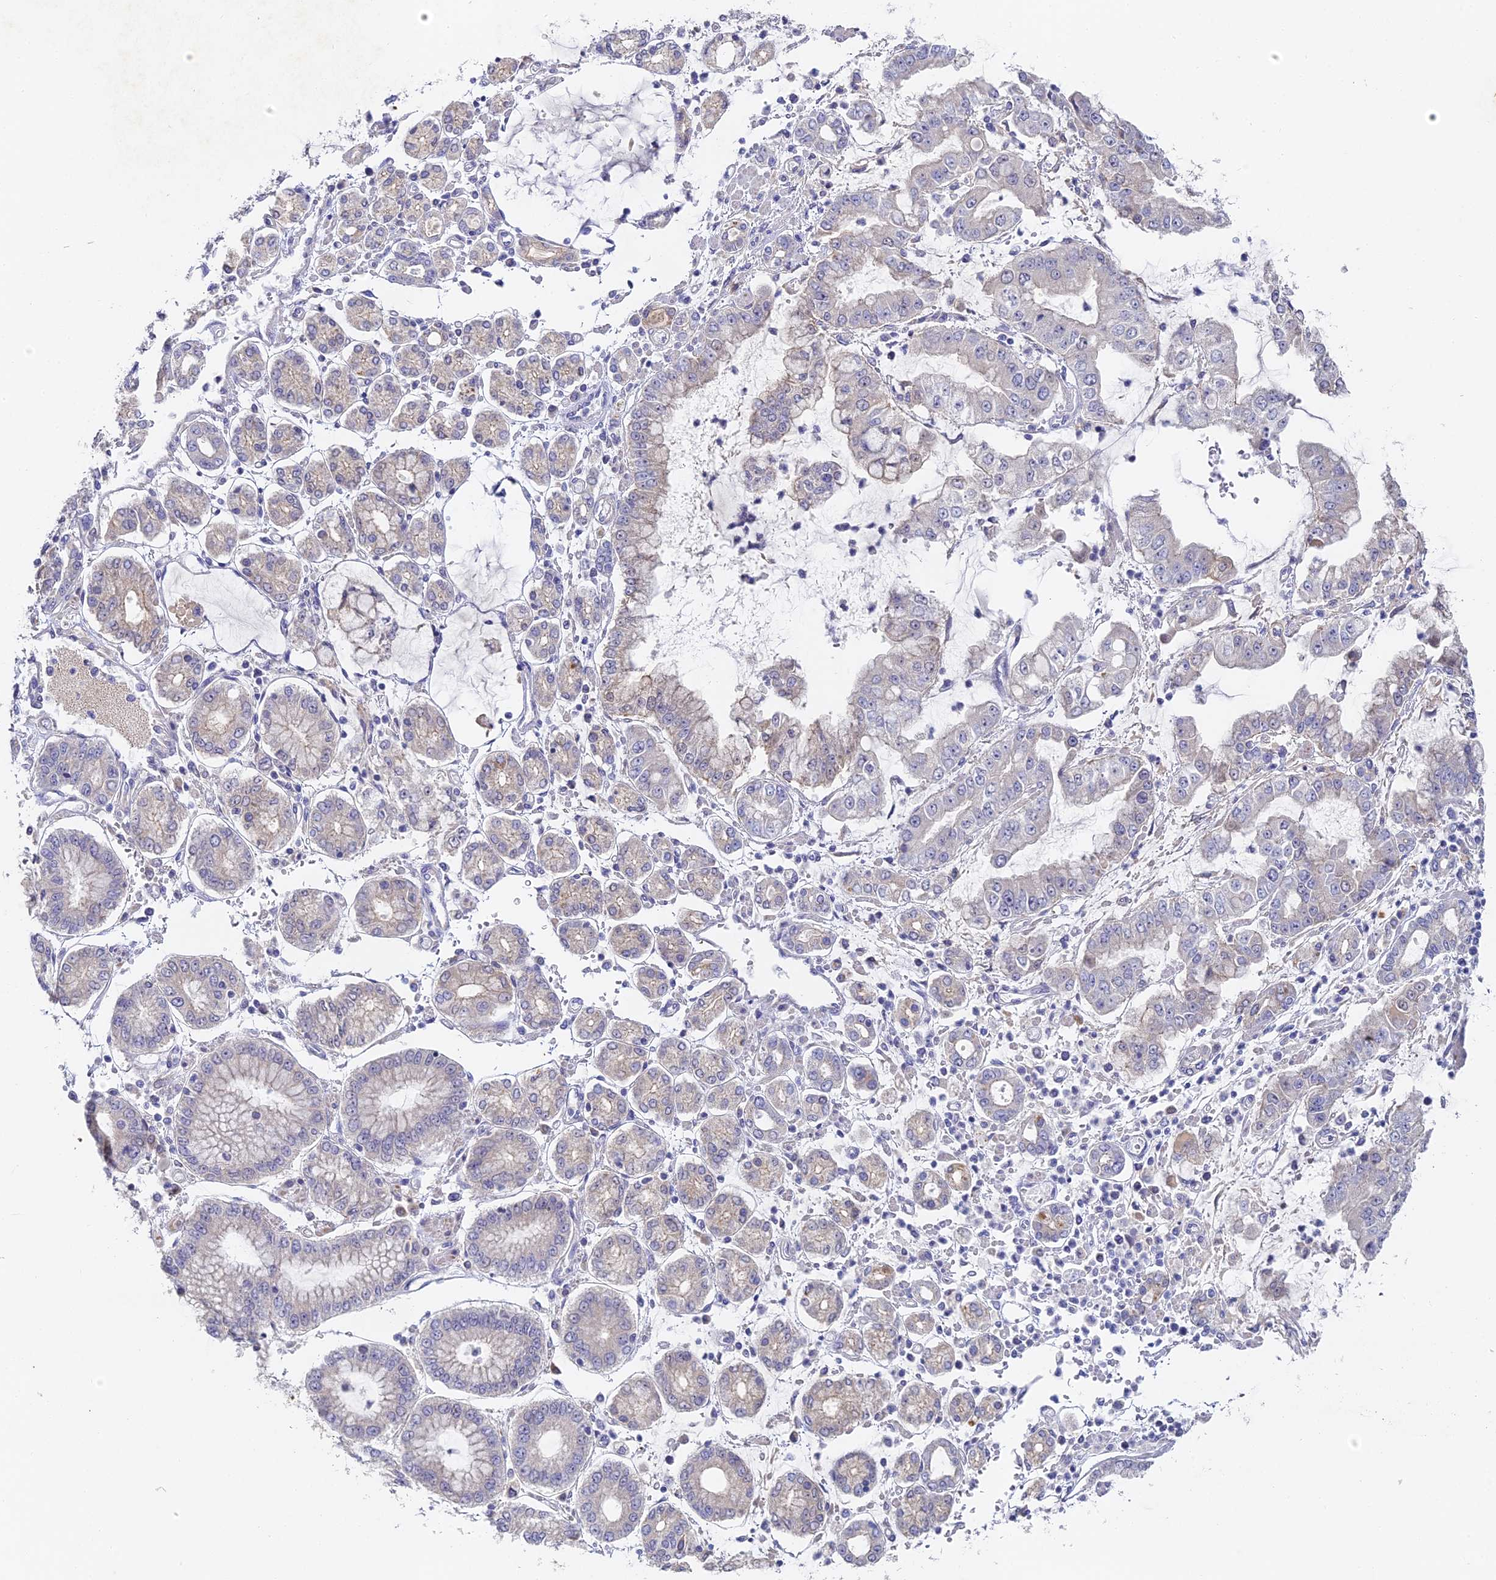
{"staining": {"intensity": "negative", "quantity": "none", "location": "none"}, "tissue": "stomach cancer", "cell_type": "Tumor cells", "image_type": "cancer", "snomed": [{"axis": "morphology", "description": "Adenocarcinoma, NOS"}, {"axis": "topography", "description": "Stomach"}], "caption": "Tumor cells show no significant staining in stomach cancer (adenocarcinoma).", "gene": "DONSON", "patient": {"sex": "male", "age": 76}}